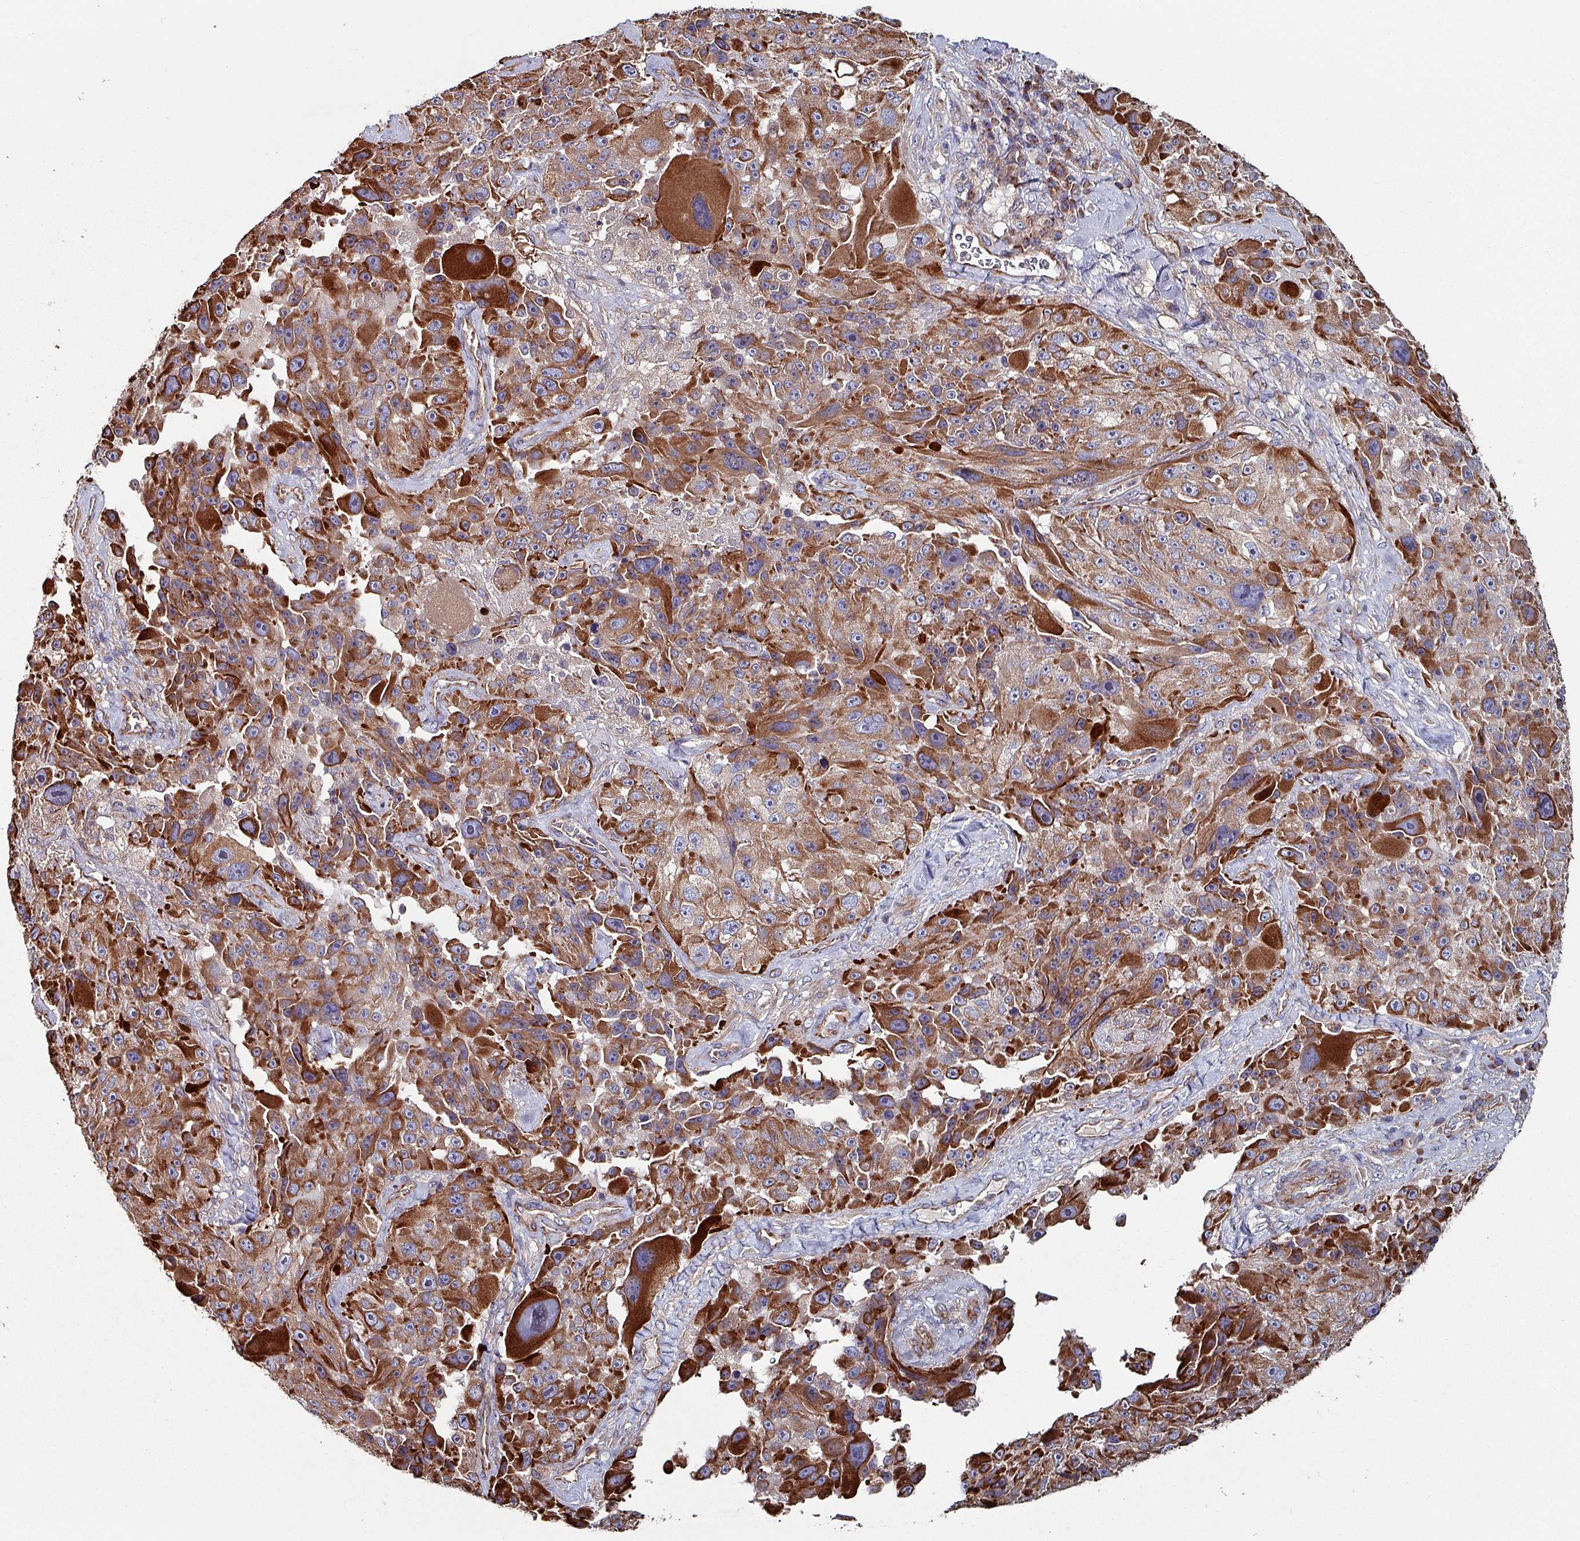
{"staining": {"intensity": "strong", "quantity": ">75%", "location": "cytoplasmic/membranous"}, "tissue": "melanoma", "cell_type": "Tumor cells", "image_type": "cancer", "snomed": [{"axis": "morphology", "description": "Malignant melanoma, Metastatic site"}, {"axis": "topography", "description": "Lymph node"}], "caption": "Strong cytoplasmic/membranous expression is appreciated in approximately >75% of tumor cells in malignant melanoma (metastatic site).", "gene": "ANO10", "patient": {"sex": "male", "age": 62}}